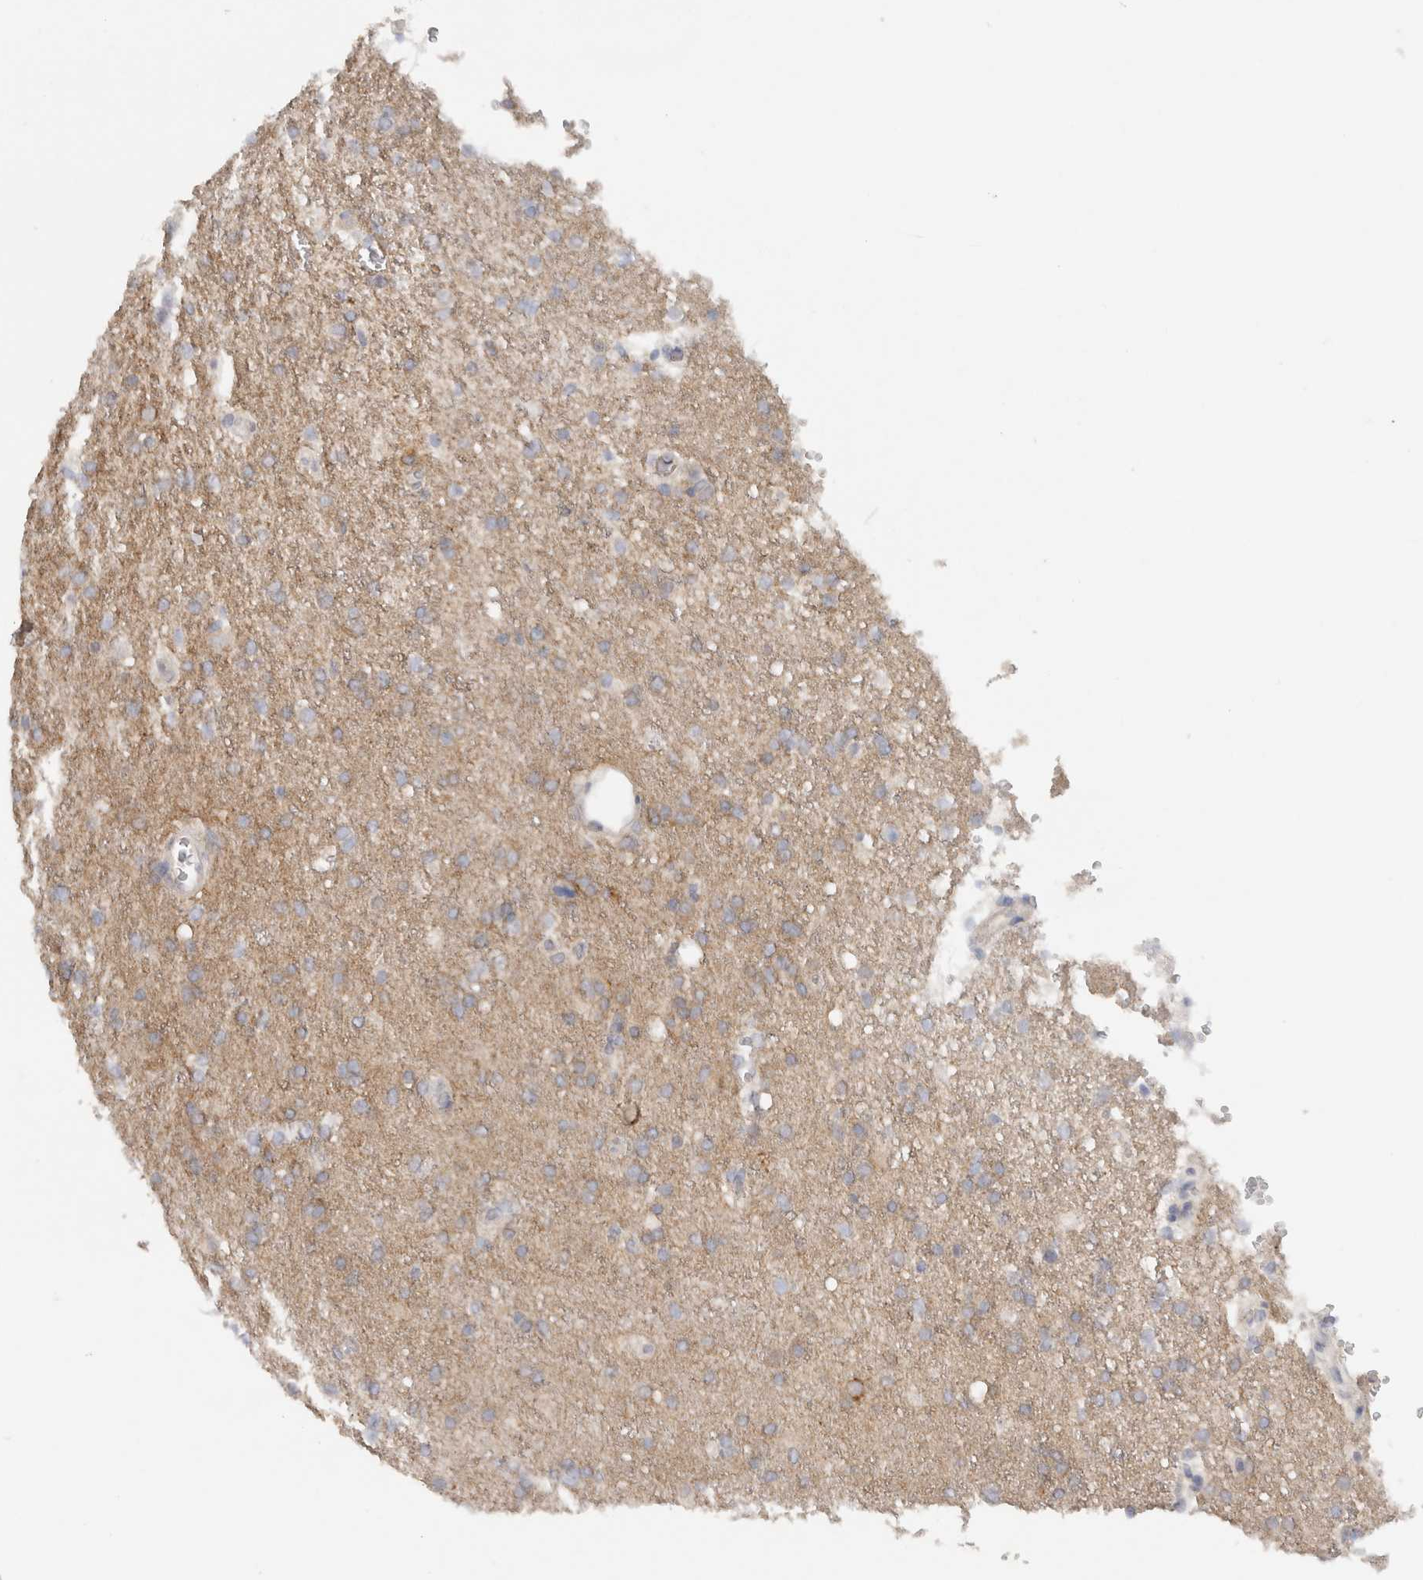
{"staining": {"intensity": "weak", "quantity": ">75%", "location": "cytoplasmic/membranous"}, "tissue": "glioma", "cell_type": "Tumor cells", "image_type": "cancer", "snomed": [{"axis": "morphology", "description": "Glioma, malignant, High grade"}, {"axis": "topography", "description": "Brain"}], "caption": "IHC image of neoplastic tissue: human malignant glioma (high-grade) stained using immunohistochemistry demonstrates low levels of weak protein expression localized specifically in the cytoplasmic/membranous of tumor cells, appearing as a cytoplasmic/membranous brown color.", "gene": "CHRM4", "patient": {"sex": "female", "age": 58}}